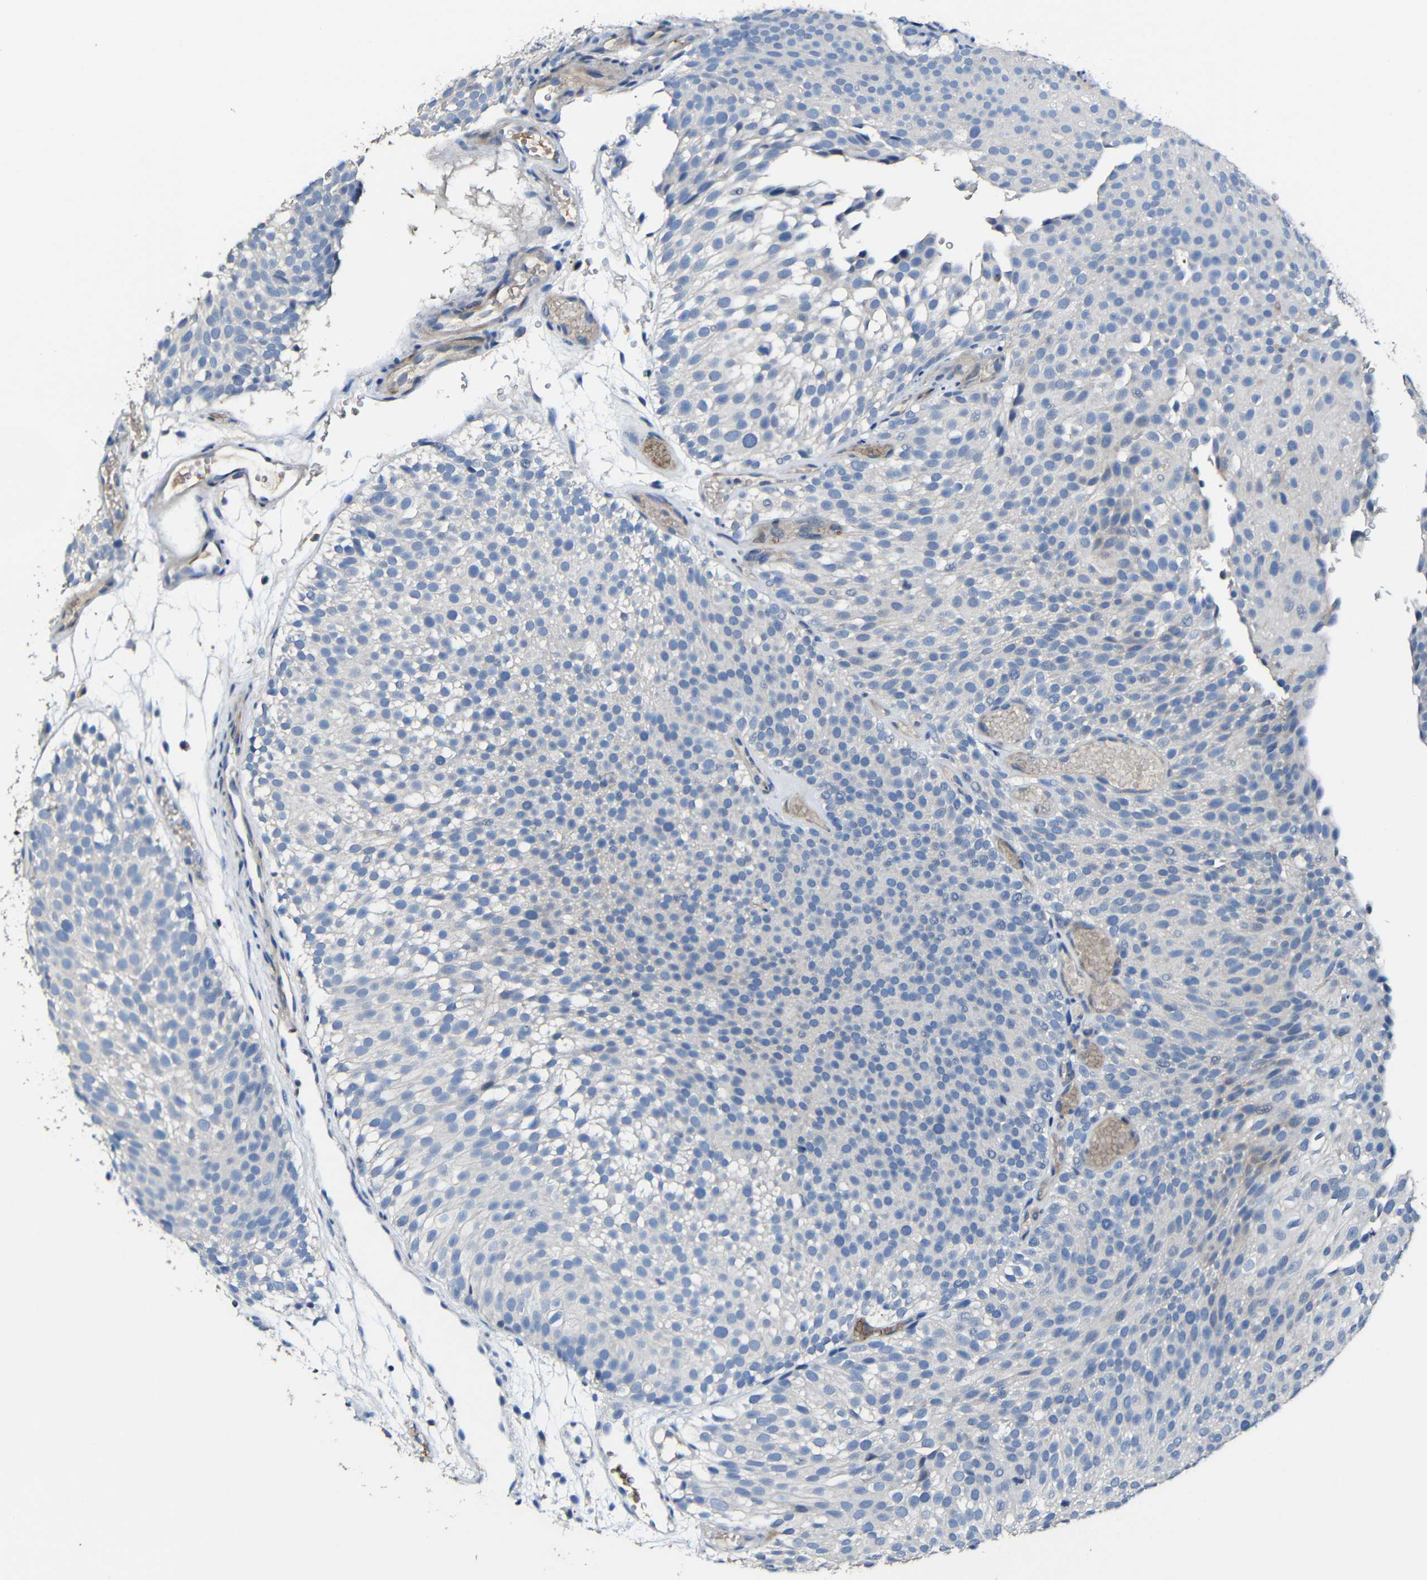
{"staining": {"intensity": "negative", "quantity": "none", "location": "none"}, "tissue": "urothelial cancer", "cell_type": "Tumor cells", "image_type": "cancer", "snomed": [{"axis": "morphology", "description": "Urothelial carcinoma, Low grade"}, {"axis": "topography", "description": "Urinary bladder"}], "caption": "An IHC micrograph of urothelial cancer is shown. There is no staining in tumor cells of urothelial cancer.", "gene": "ACKR2", "patient": {"sex": "male", "age": 78}}